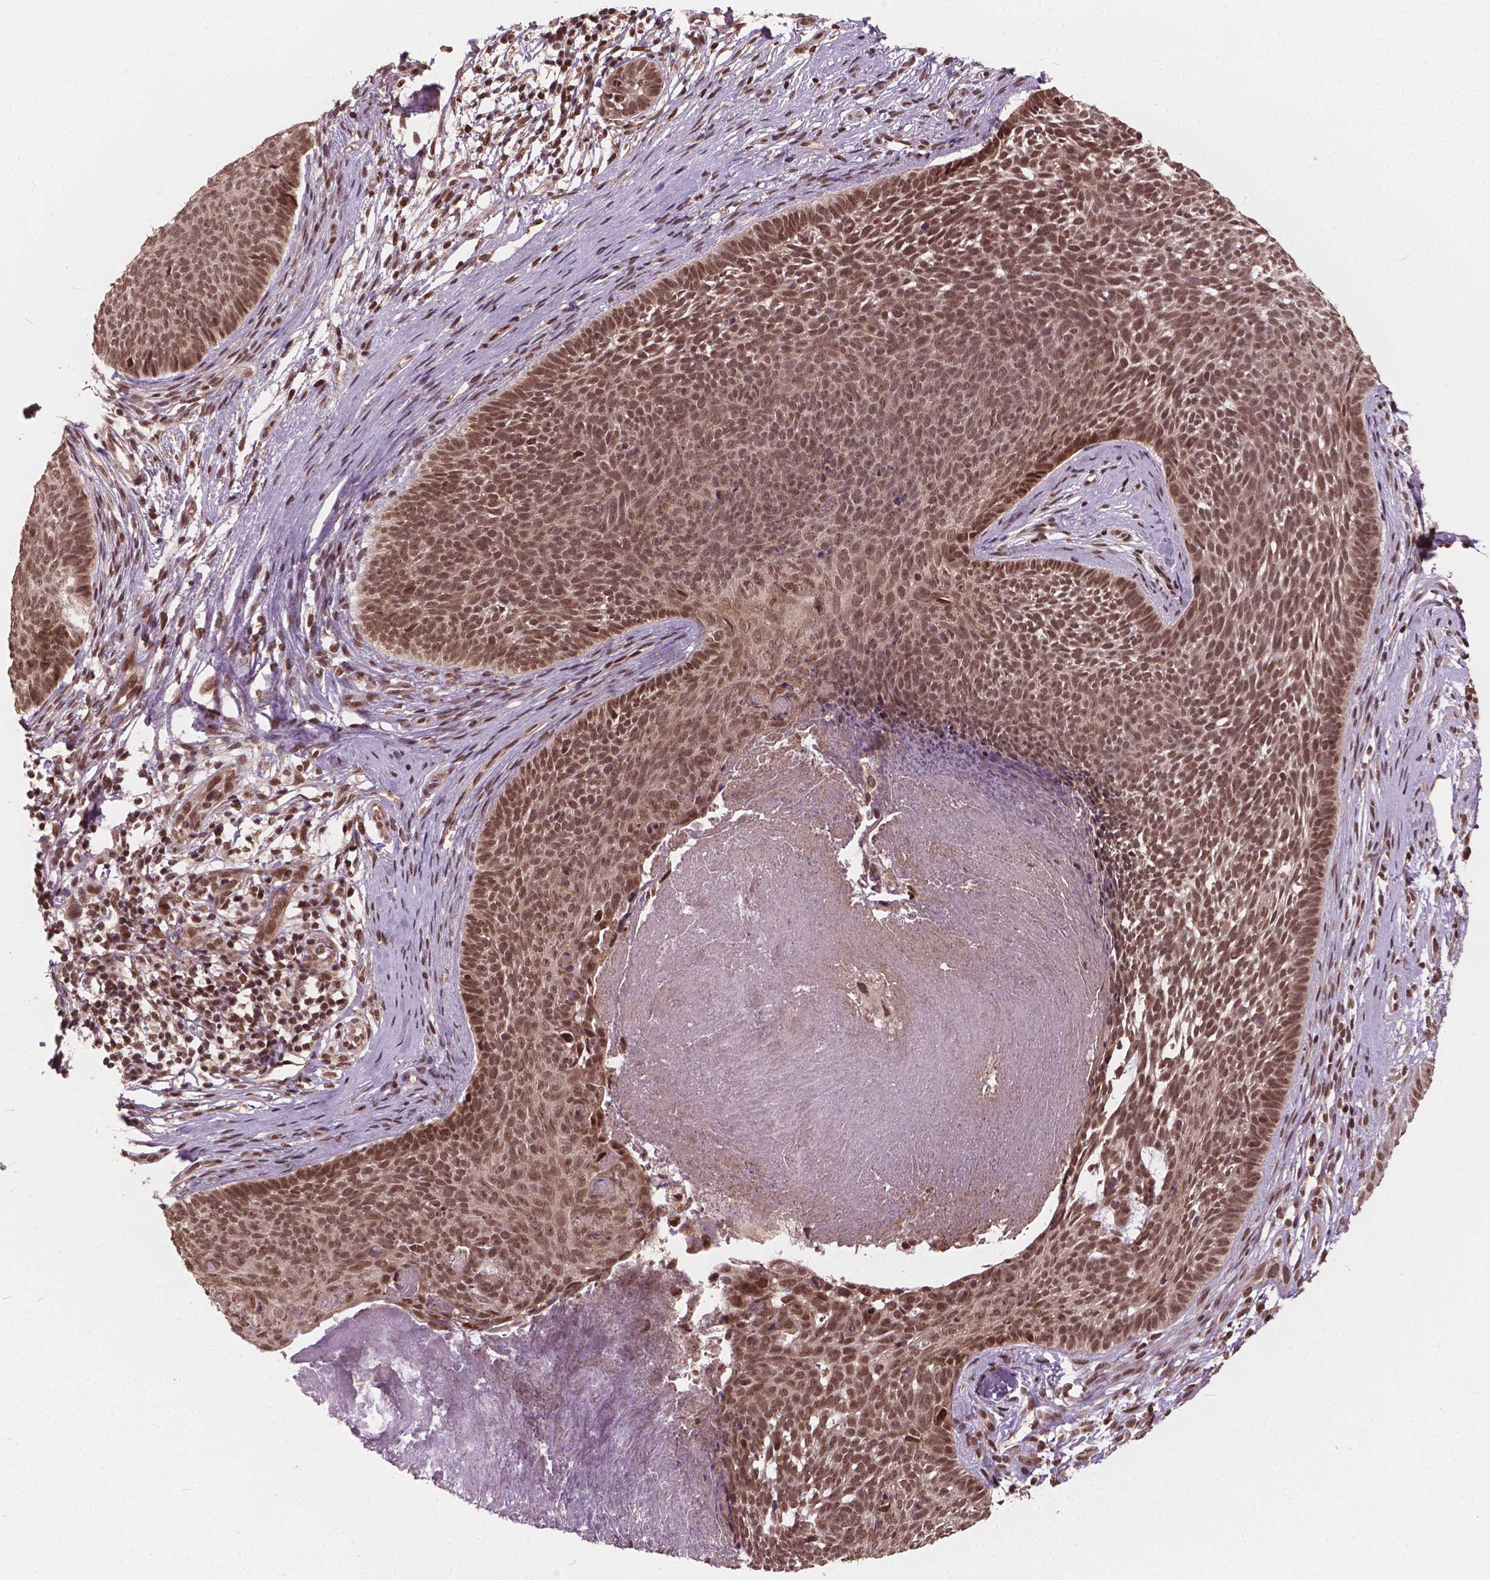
{"staining": {"intensity": "moderate", "quantity": ">75%", "location": "cytoplasmic/membranous,nuclear"}, "tissue": "skin cancer", "cell_type": "Tumor cells", "image_type": "cancer", "snomed": [{"axis": "morphology", "description": "Basal cell carcinoma"}, {"axis": "topography", "description": "Skin"}], "caption": "IHC image of neoplastic tissue: human skin basal cell carcinoma stained using immunohistochemistry demonstrates medium levels of moderate protein expression localized specifically in the cytoplasmic/membranous and nuclear of tumor cells, appearing as a cytoplasmic/membranous and nuclear brown color.", "gene": "GPS2", "patient": {"sex": "male", "age": 85}}